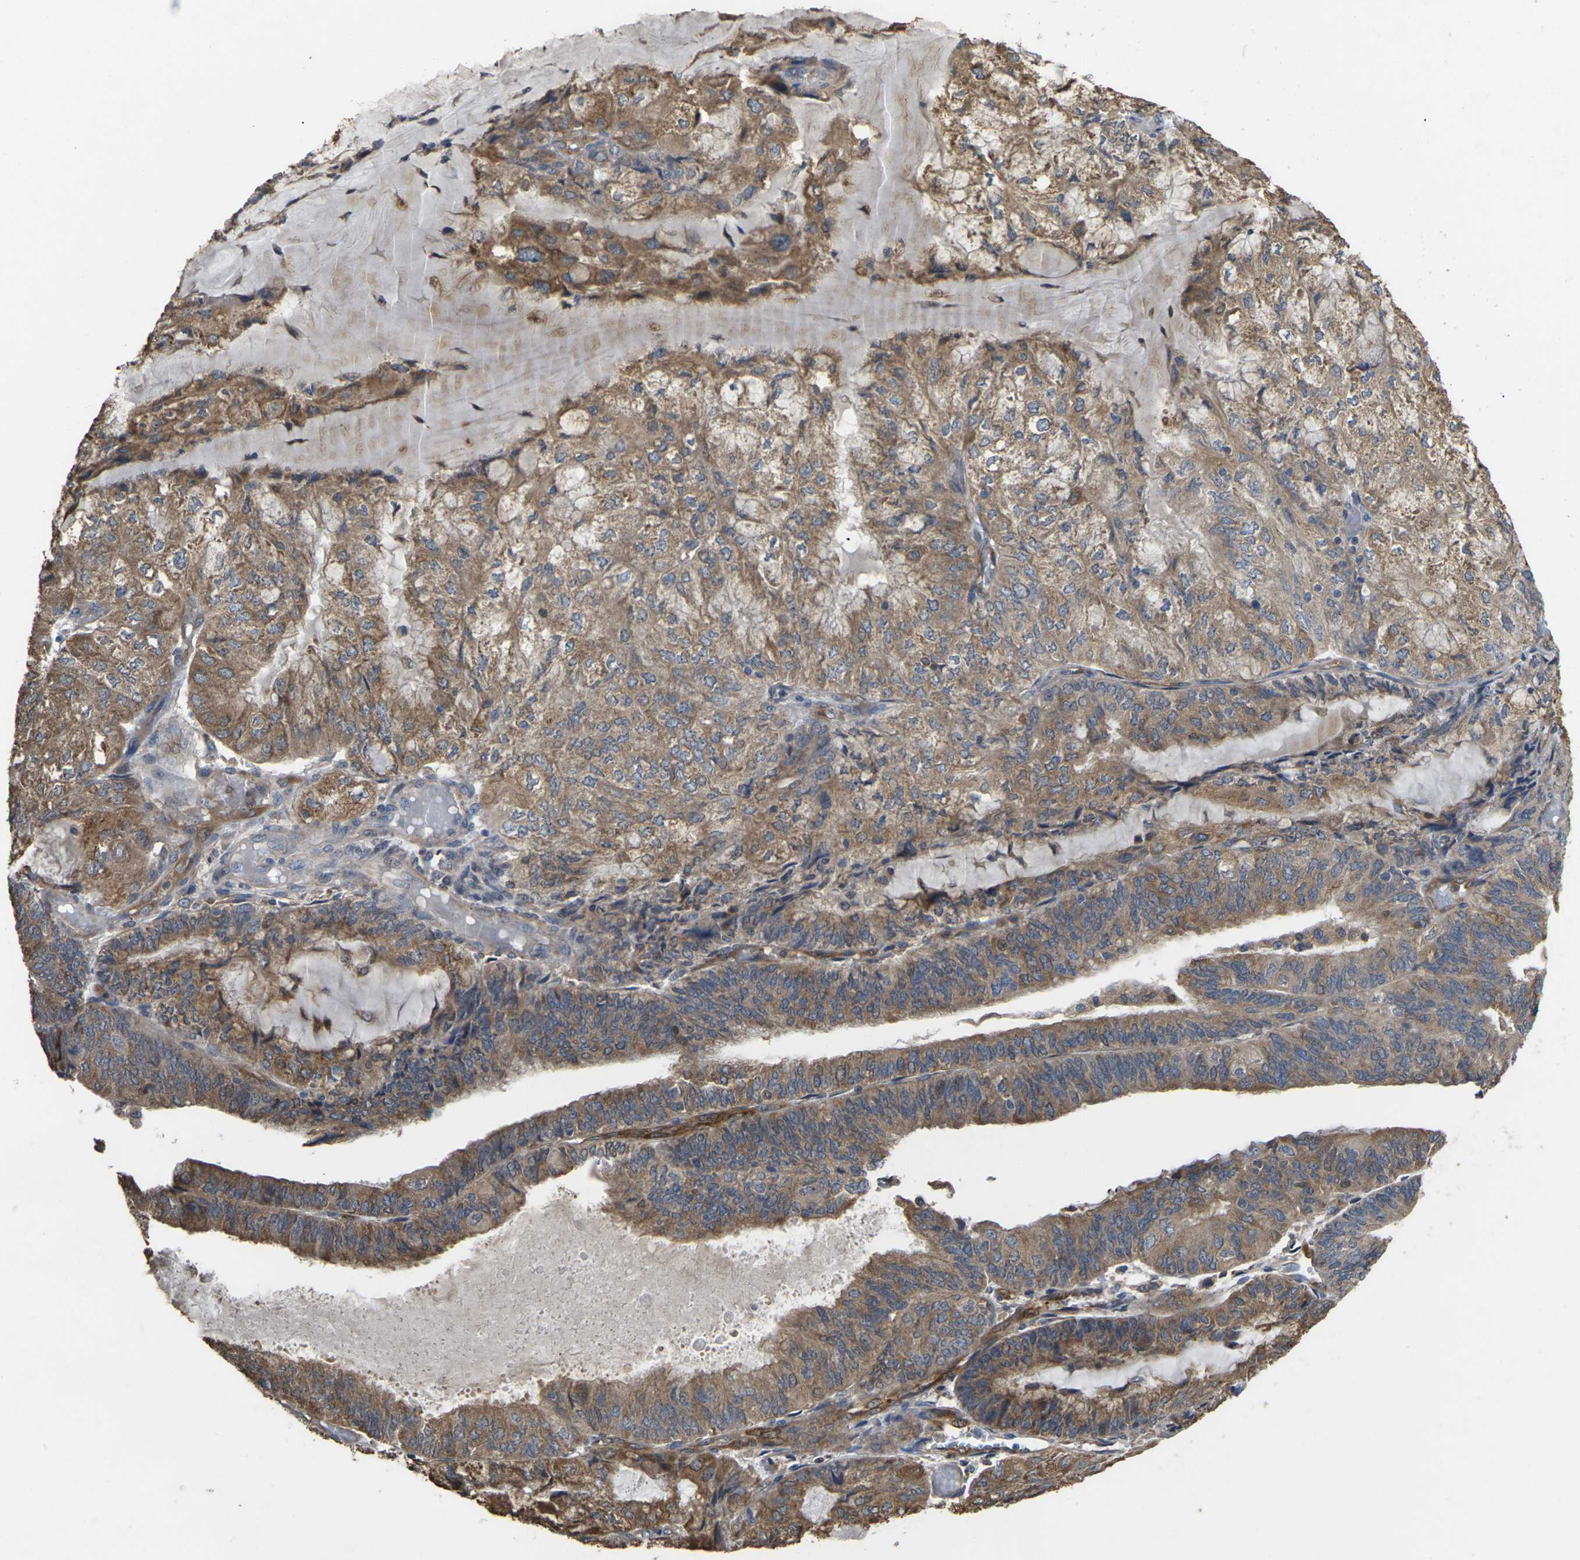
{"staining": {"intensity": "moderate", "quantity": ">75%", "location": "cytoplasmic/membranous"}, "tissue": "endometrial cancer", "cell_type": "Tumor cells", "image_type": "cancer", "snomed": [{"axis": "morphology", "description": "Adenocarcinoma, NOS"}, {"axis": "topography", "description": "Endometrium"}], "caption": "Moderate cytoplasmic/membranous expression for a protein is present in about >75% of tumor cells of endometrial cancer (adenocarcinoma) using immunohistochemistry.", "gene": "TIAM1", "patient": {"sex": "female", "age": 81}}